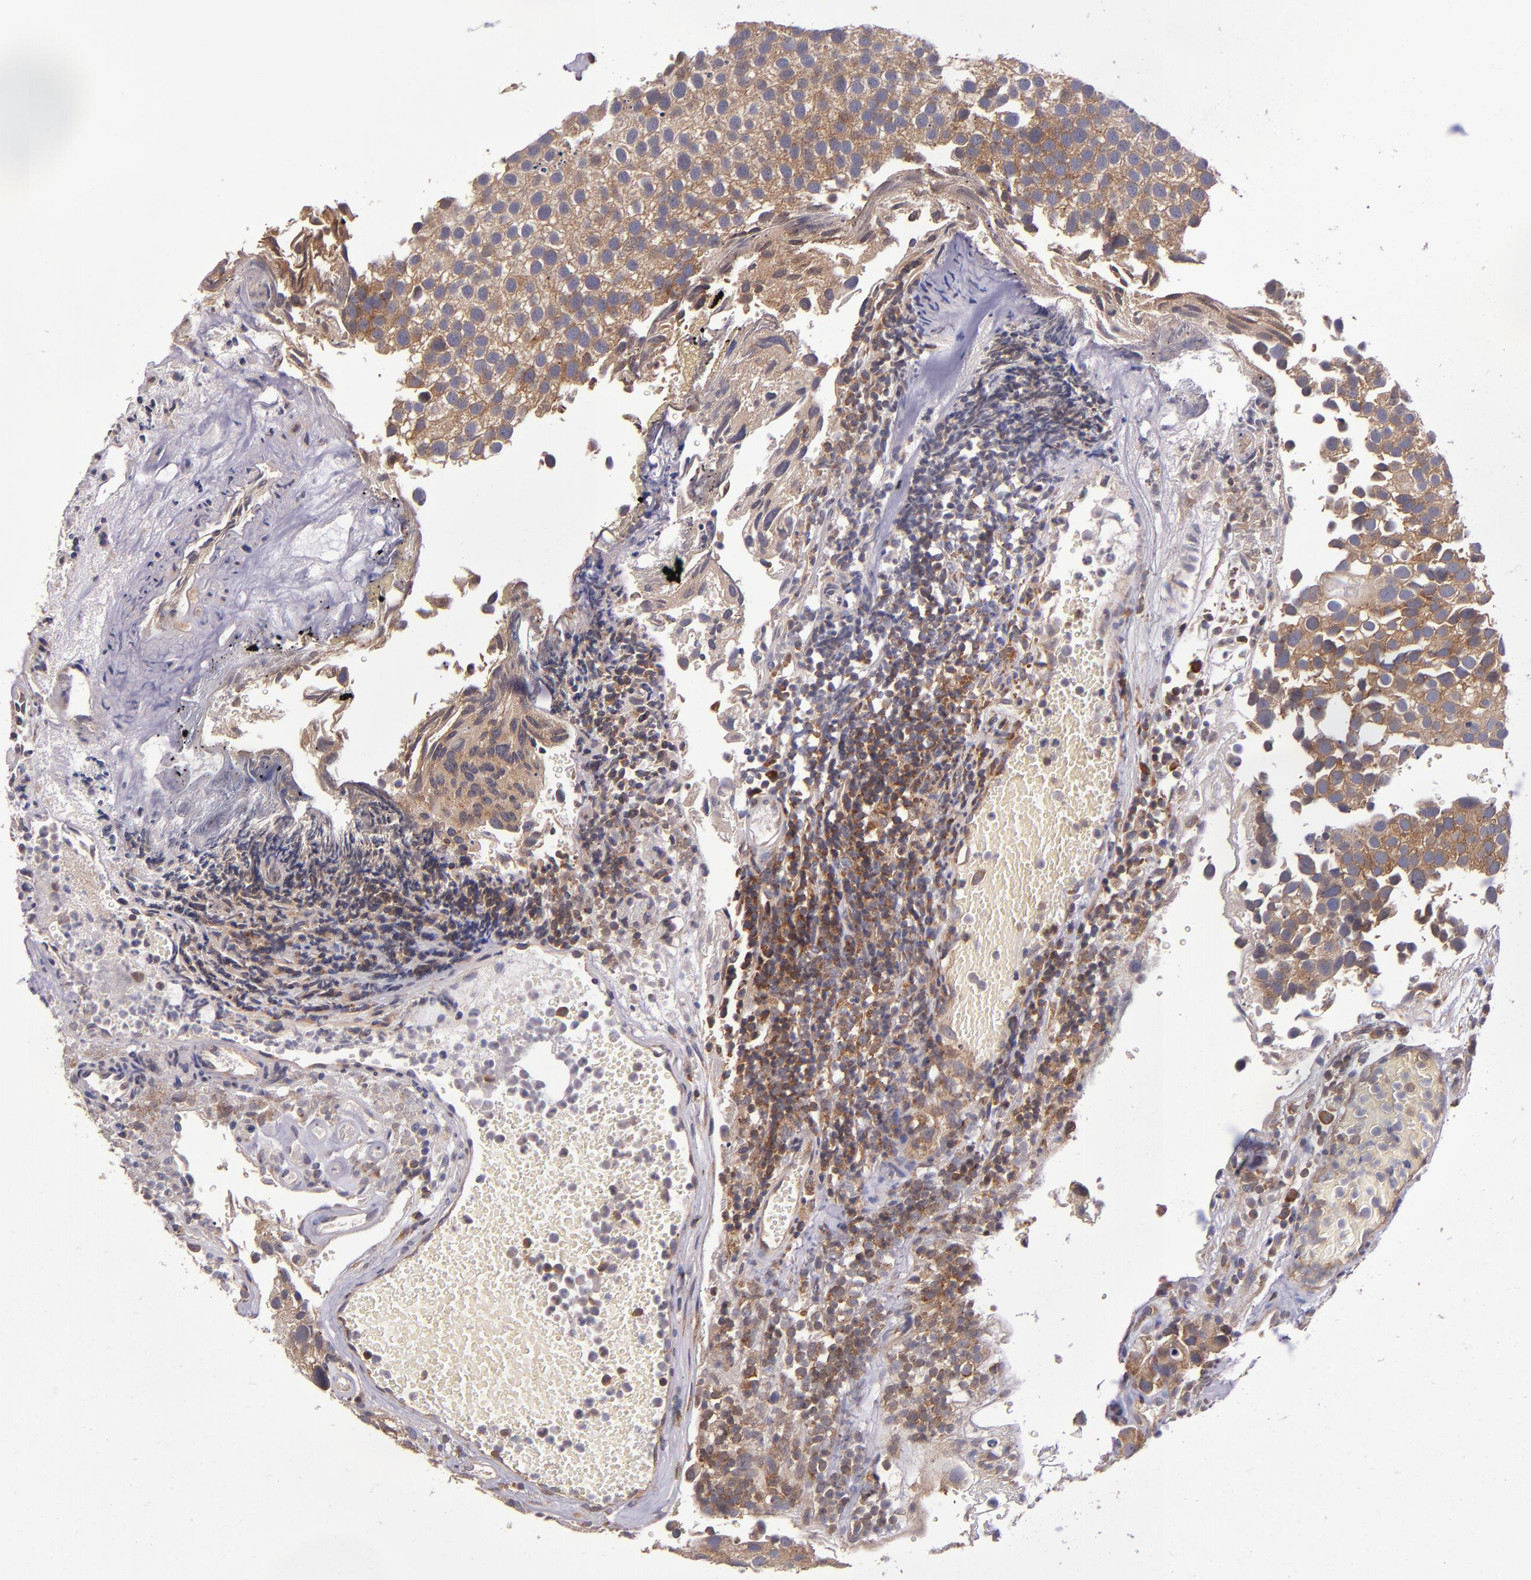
{"staining": {"intensity": "moderate", "quantity": ">75%", "location": "cytoplasmic/membranous"}, "tissue": "urothelial cancer", "cell_type": "Tumor cells", "image_type": "cancer", "snomed": [{"axis": "morphology", "description": "Urothelial carcinoma, High grade"}, {"axis": "topography", "description": "Urinary bladder"}], "caption": "This photomicrograph displays immunohistochemistry (IHC) staining of high-grade urothelial carcinoma, with medium moderate cytoplasmic/membranous staining in approximately >75% of tumor cells.", "gene": "EIF4ENIF1", "patient": {"sex": "male", "age": 72}}